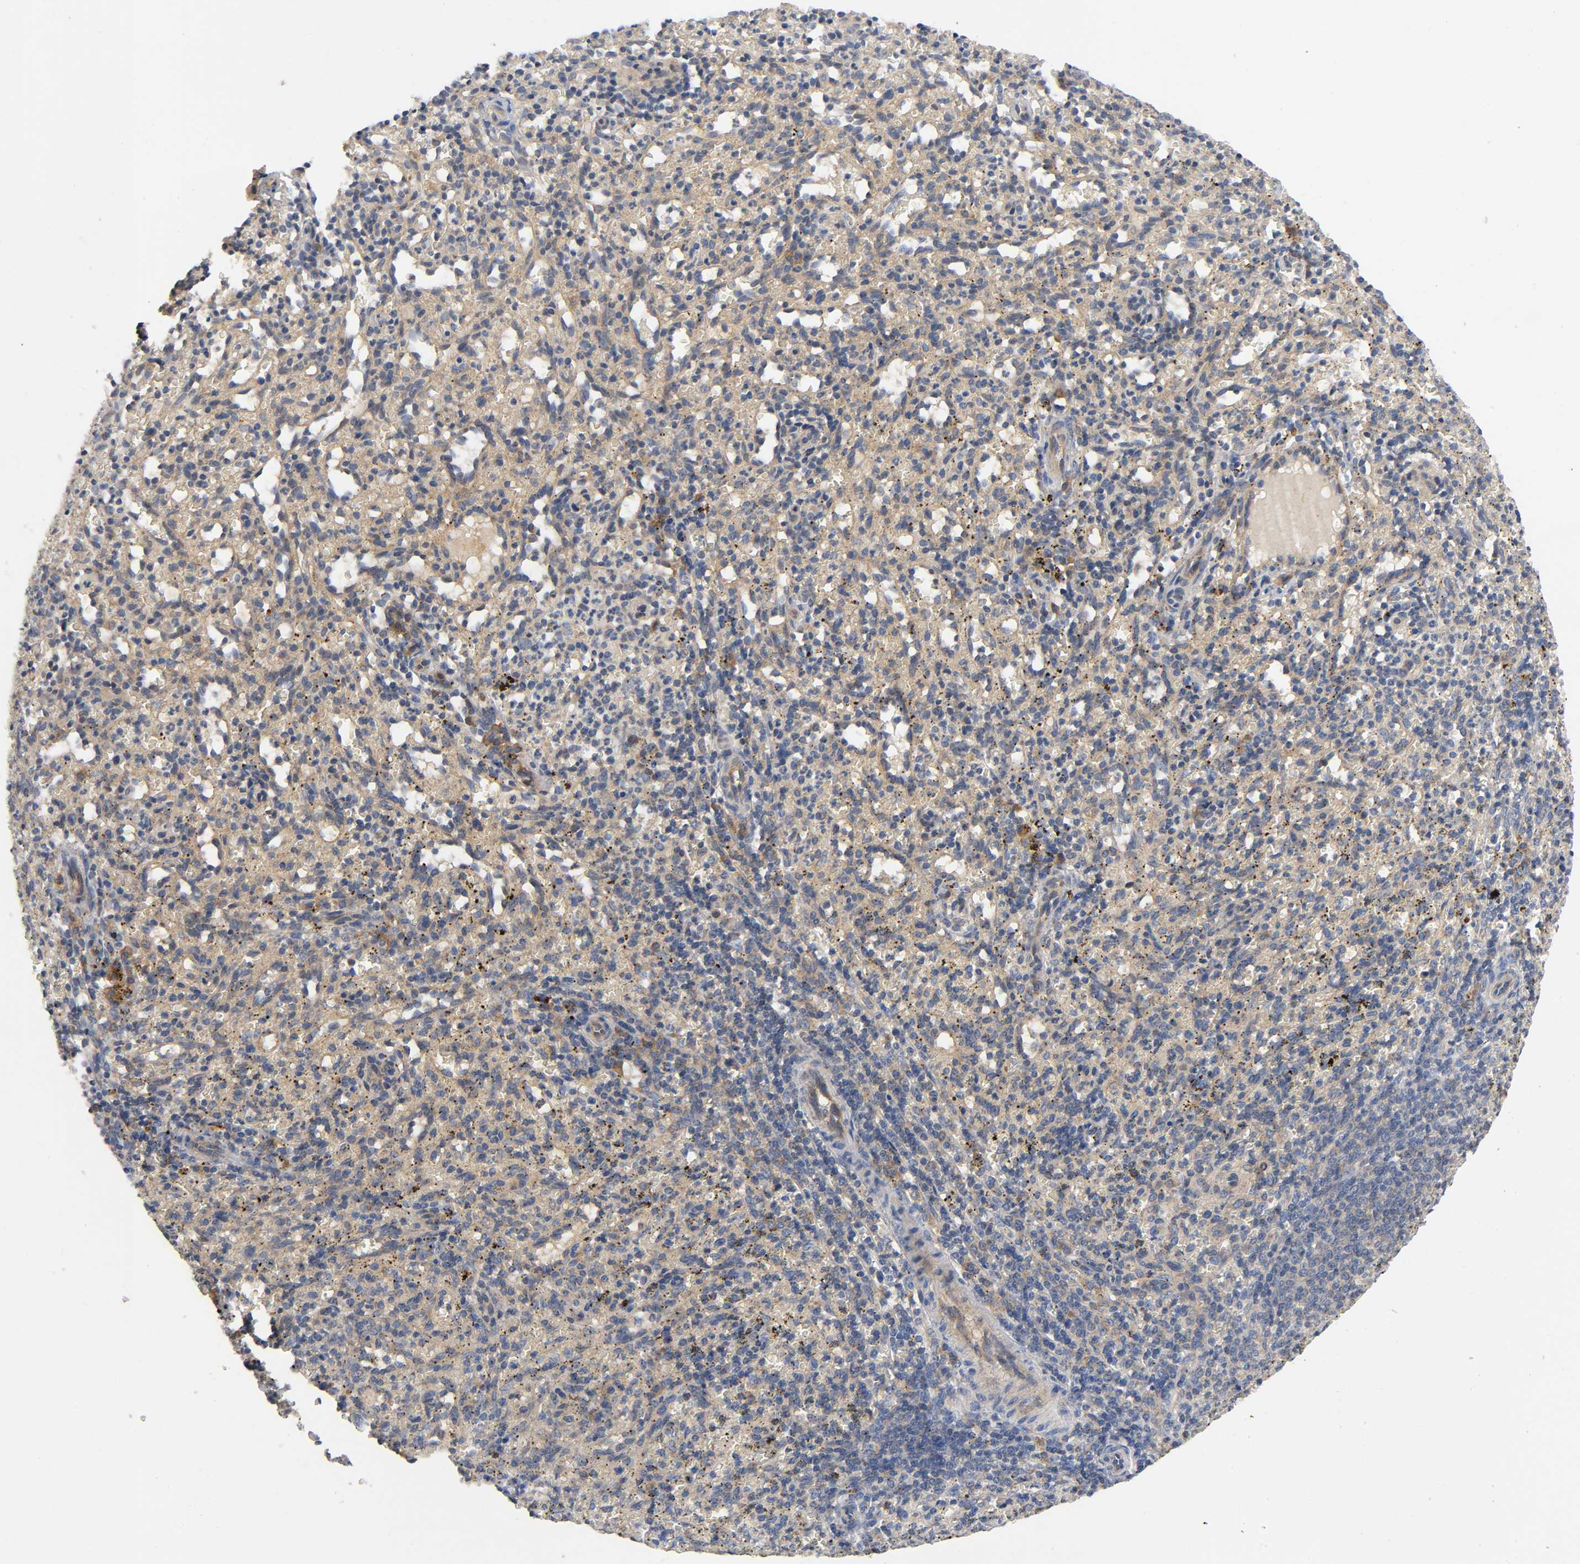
{"staining": {"intensity": "weak", "quantity": ">75%", "location": "cytoplasmic/membranous"}, "tissue": "spleen", "cell_type": "Cells in red pulp", "image_type": "normal", "snomed": [{"axis": "morphology", "description": "Normal tissue, NOS"}, {"axis": "topography", "description": "Spleen"}], "caption": "This image exhibits IHC staining of benign human spleen, with low weak cytoplasmic/membranous expression in about >75% of cells in red pulp.", "gene": "HDAC6", "patient": {"sex": "female", "age": 10}}